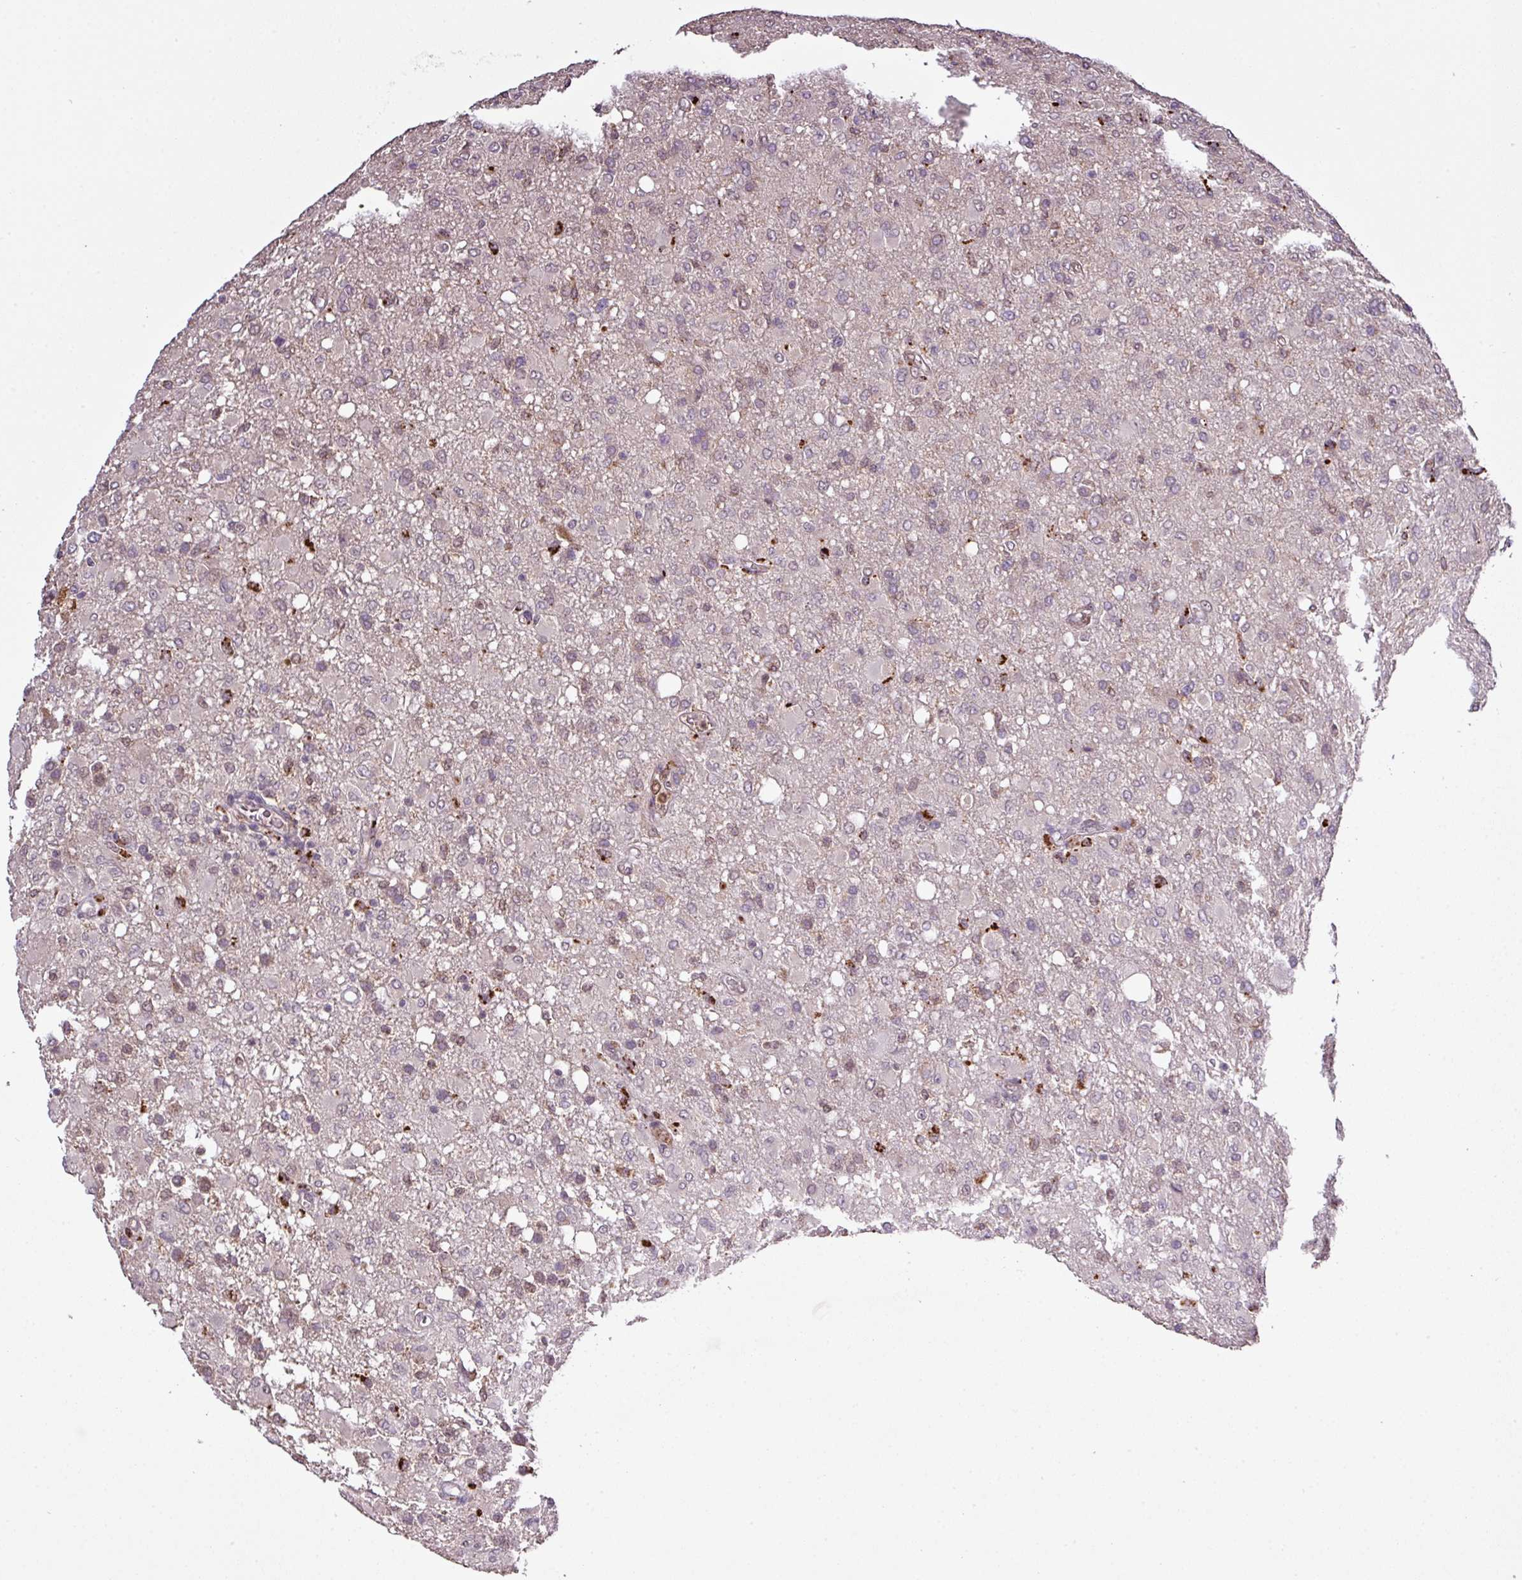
{"staining": {"intensity": "weak", "quantity": "<25%", "location": "nuclear"}, "tissue": "glioma", "cell_type": "Tumor cells", "image_type": "cancer", "snomed": [{"axis": "morphology", "description": "Glioma, malignant, High grade"}, {"axis": "topography", "description": "Brain"}], "caption": "Histopathology image shows no protein staining in tumor cells of glioma tissue.", "gene": "SMCO4", "patient": {"sex": "female", "age": 57}}